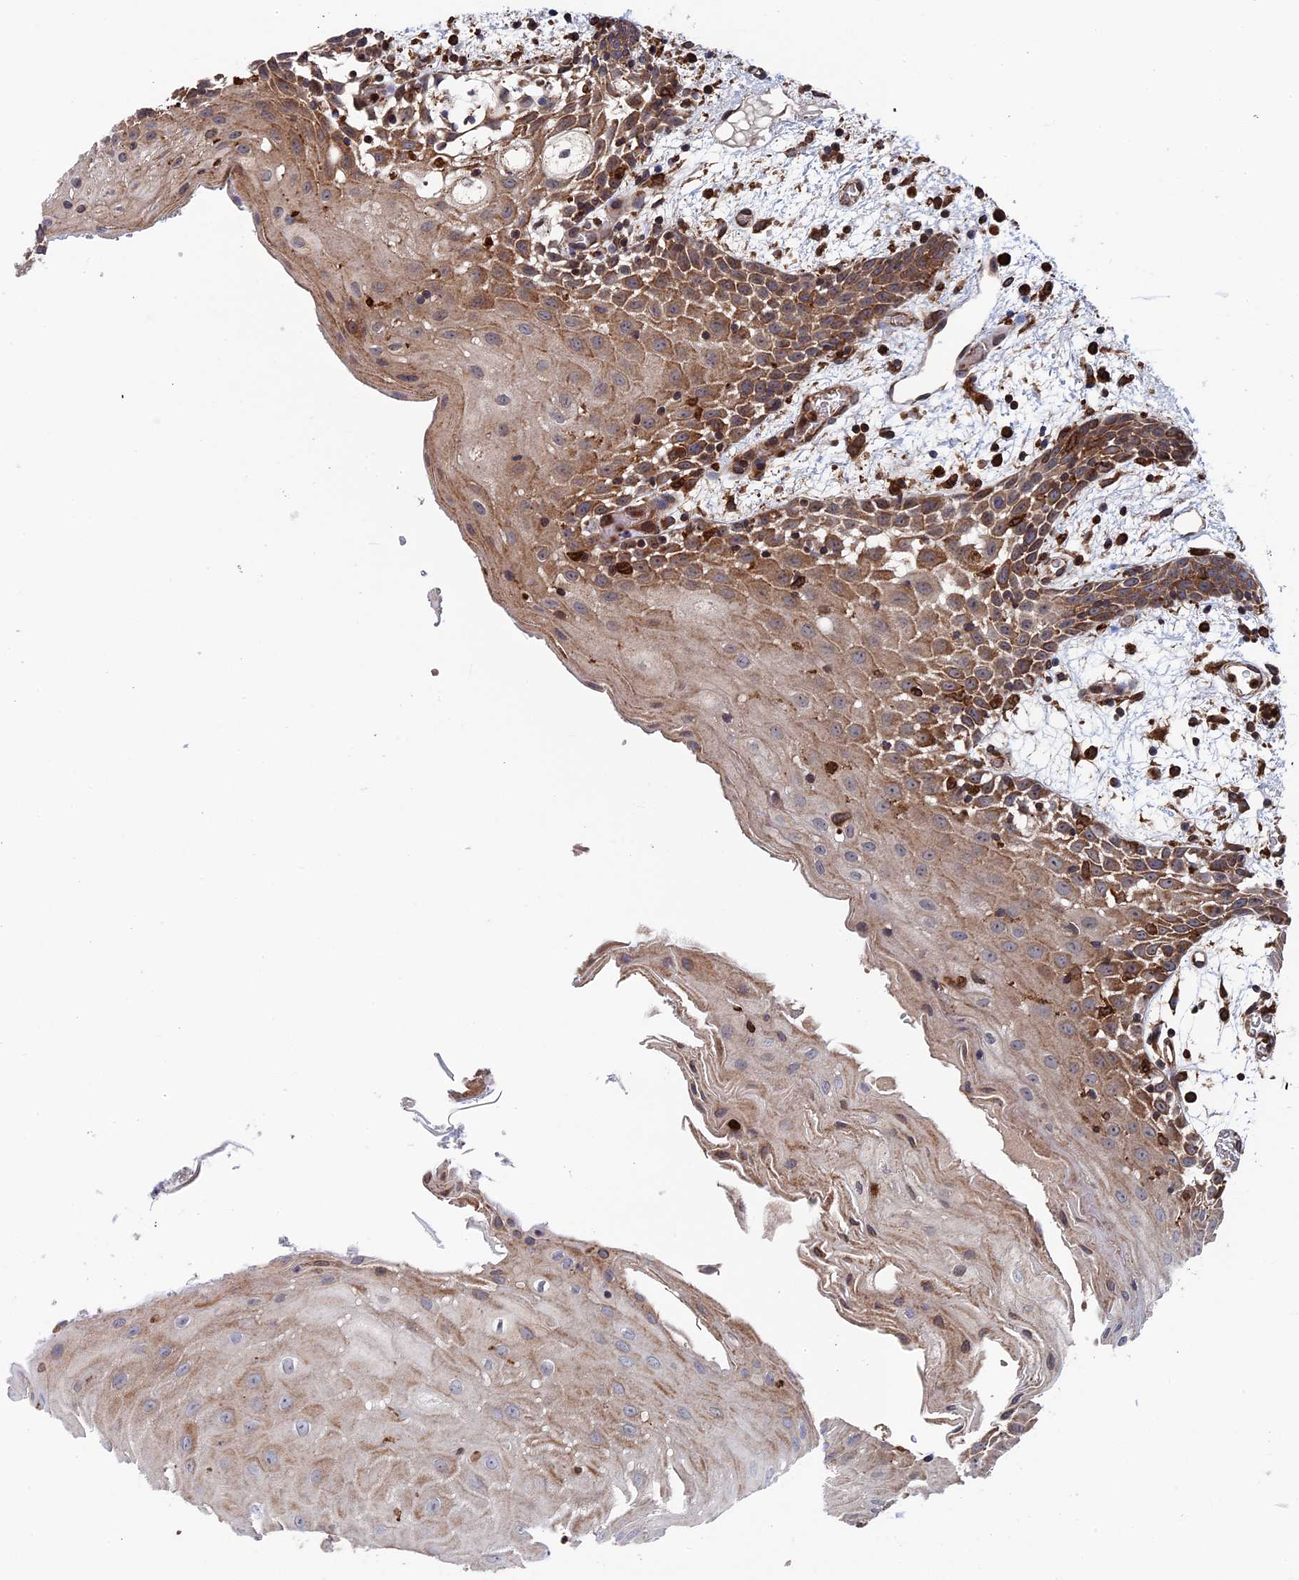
{"staining": {"intensity": "moderate", "quantity": ">75%", "location": "cytoplasmic/membranous"}, "tissue": "oral mucosa", "cell_type": "Squamous epithelial cells", "image_type": "normal", "snomed": [{"axis": "morphology", "description": "Normal tissue, NOS"}, {"axis": "topography", "description": "Skeletal muscle"}, {"axis": "topography", "description": "Oral tissue"}, {"axis": "topography", "description": "Salivary gland"}, {"axis": "topography", "description": "Peripheral nerve tissue"}], "caption": "Immunohistochemical staining of benign oral mucosa exhibits moderate cytoplasmic/membranous protein positivity in about >75% of squamous epithelial cells. The protein of interest is shown in brown color, while the nuclei are stained blue.", "gene": "RPUSD1", "patient": {"sex": "male", "age": 54}}